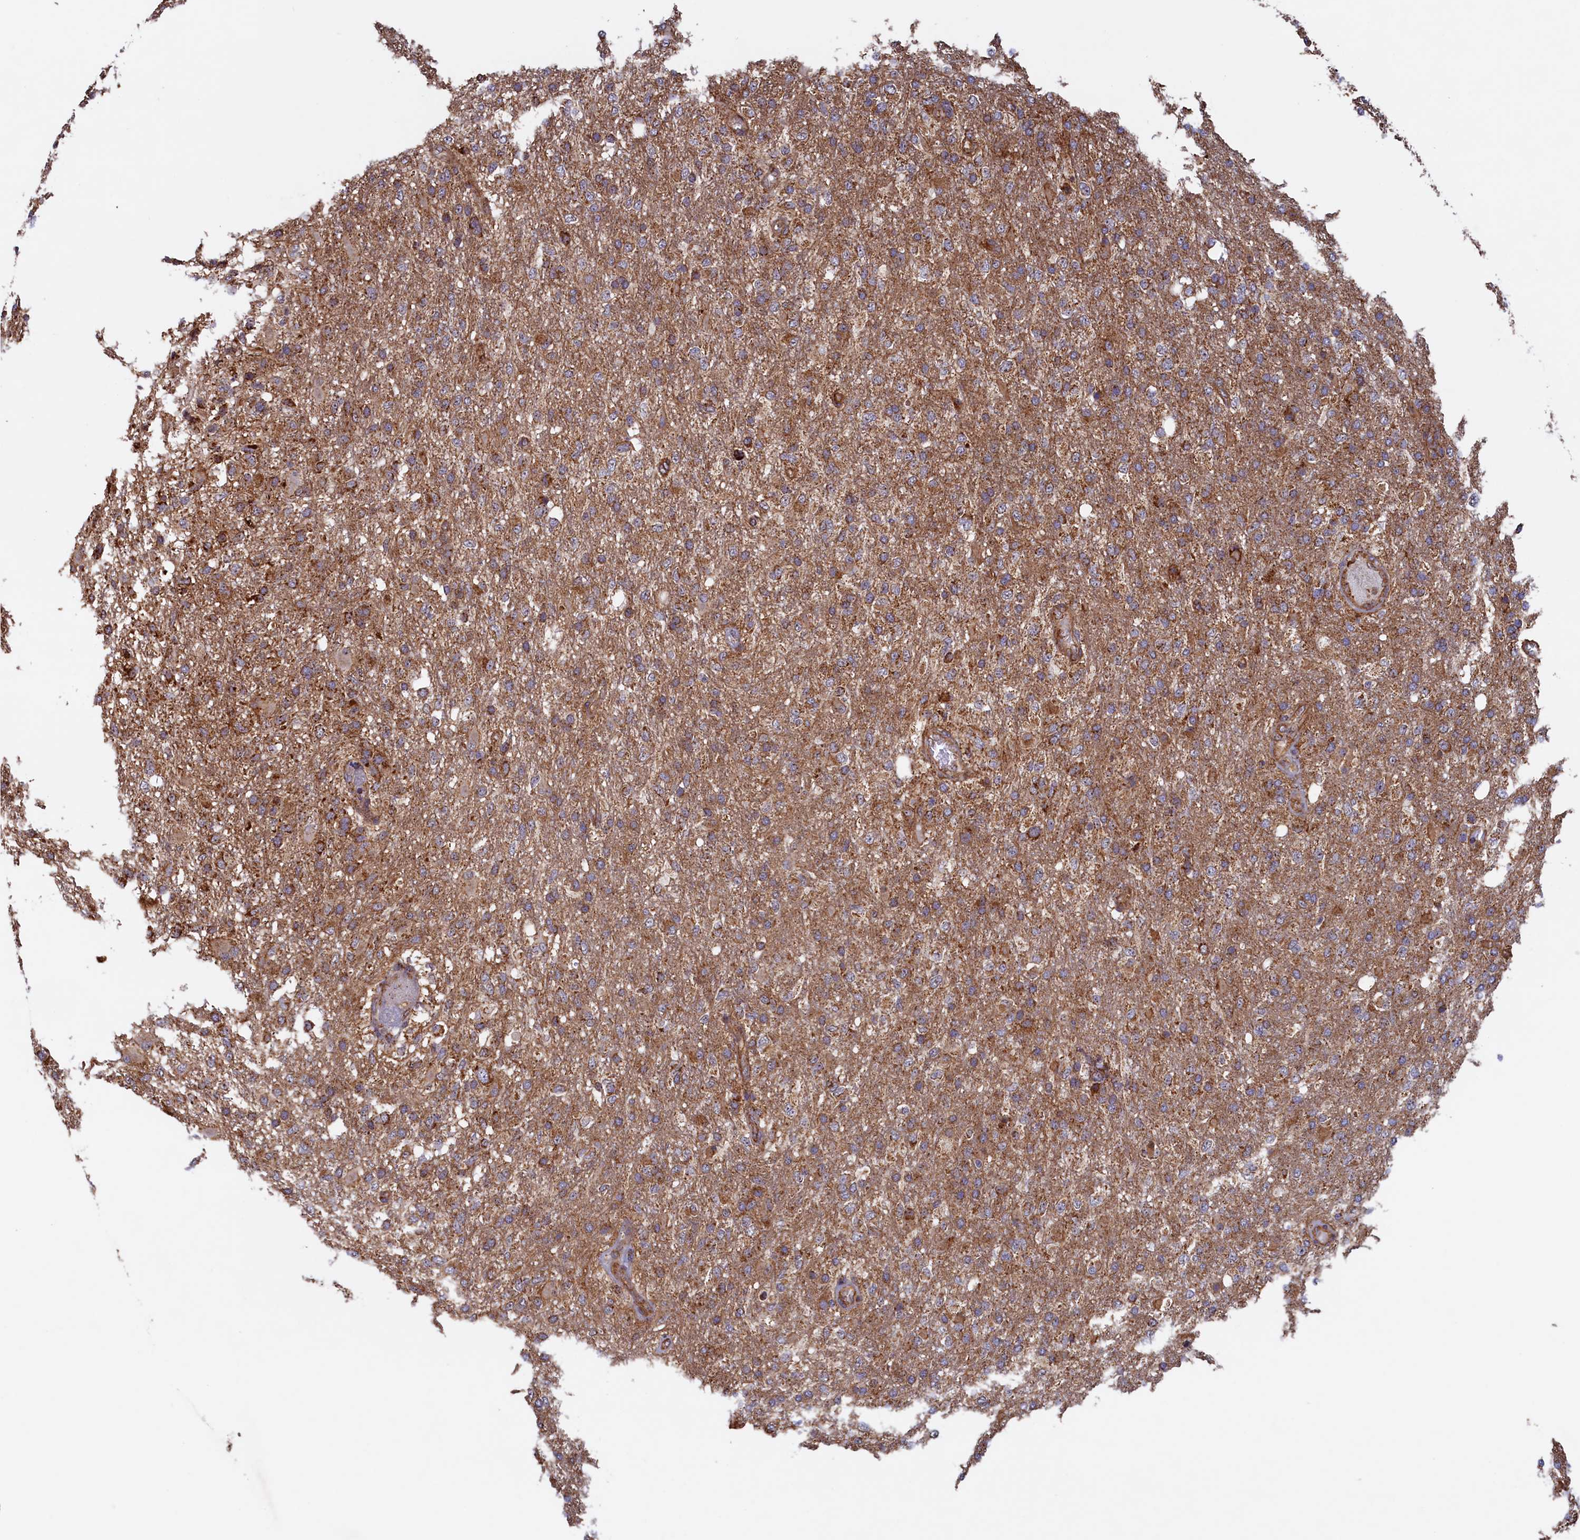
{"staining": {"intensity": "moderate", "quantity": ">75%", "location": "cytoplasmic/membranous"}, "tissue": "glioma", "cell_type": "Tumor cells", "image_type": "cancer", "snomed": [{"axis": "morphology", "description": "Glioma, malignant, High grade"}, {"axis": "topography", "description": "Brain"}], "caption": "Immunohistochemical staining of glioma demonstrates moderate cytoplasmic/membranous protein staining in about >75% of tumor cells.", "gene": "UBE3B", "patient": {"sex": "female", "age": 74}}